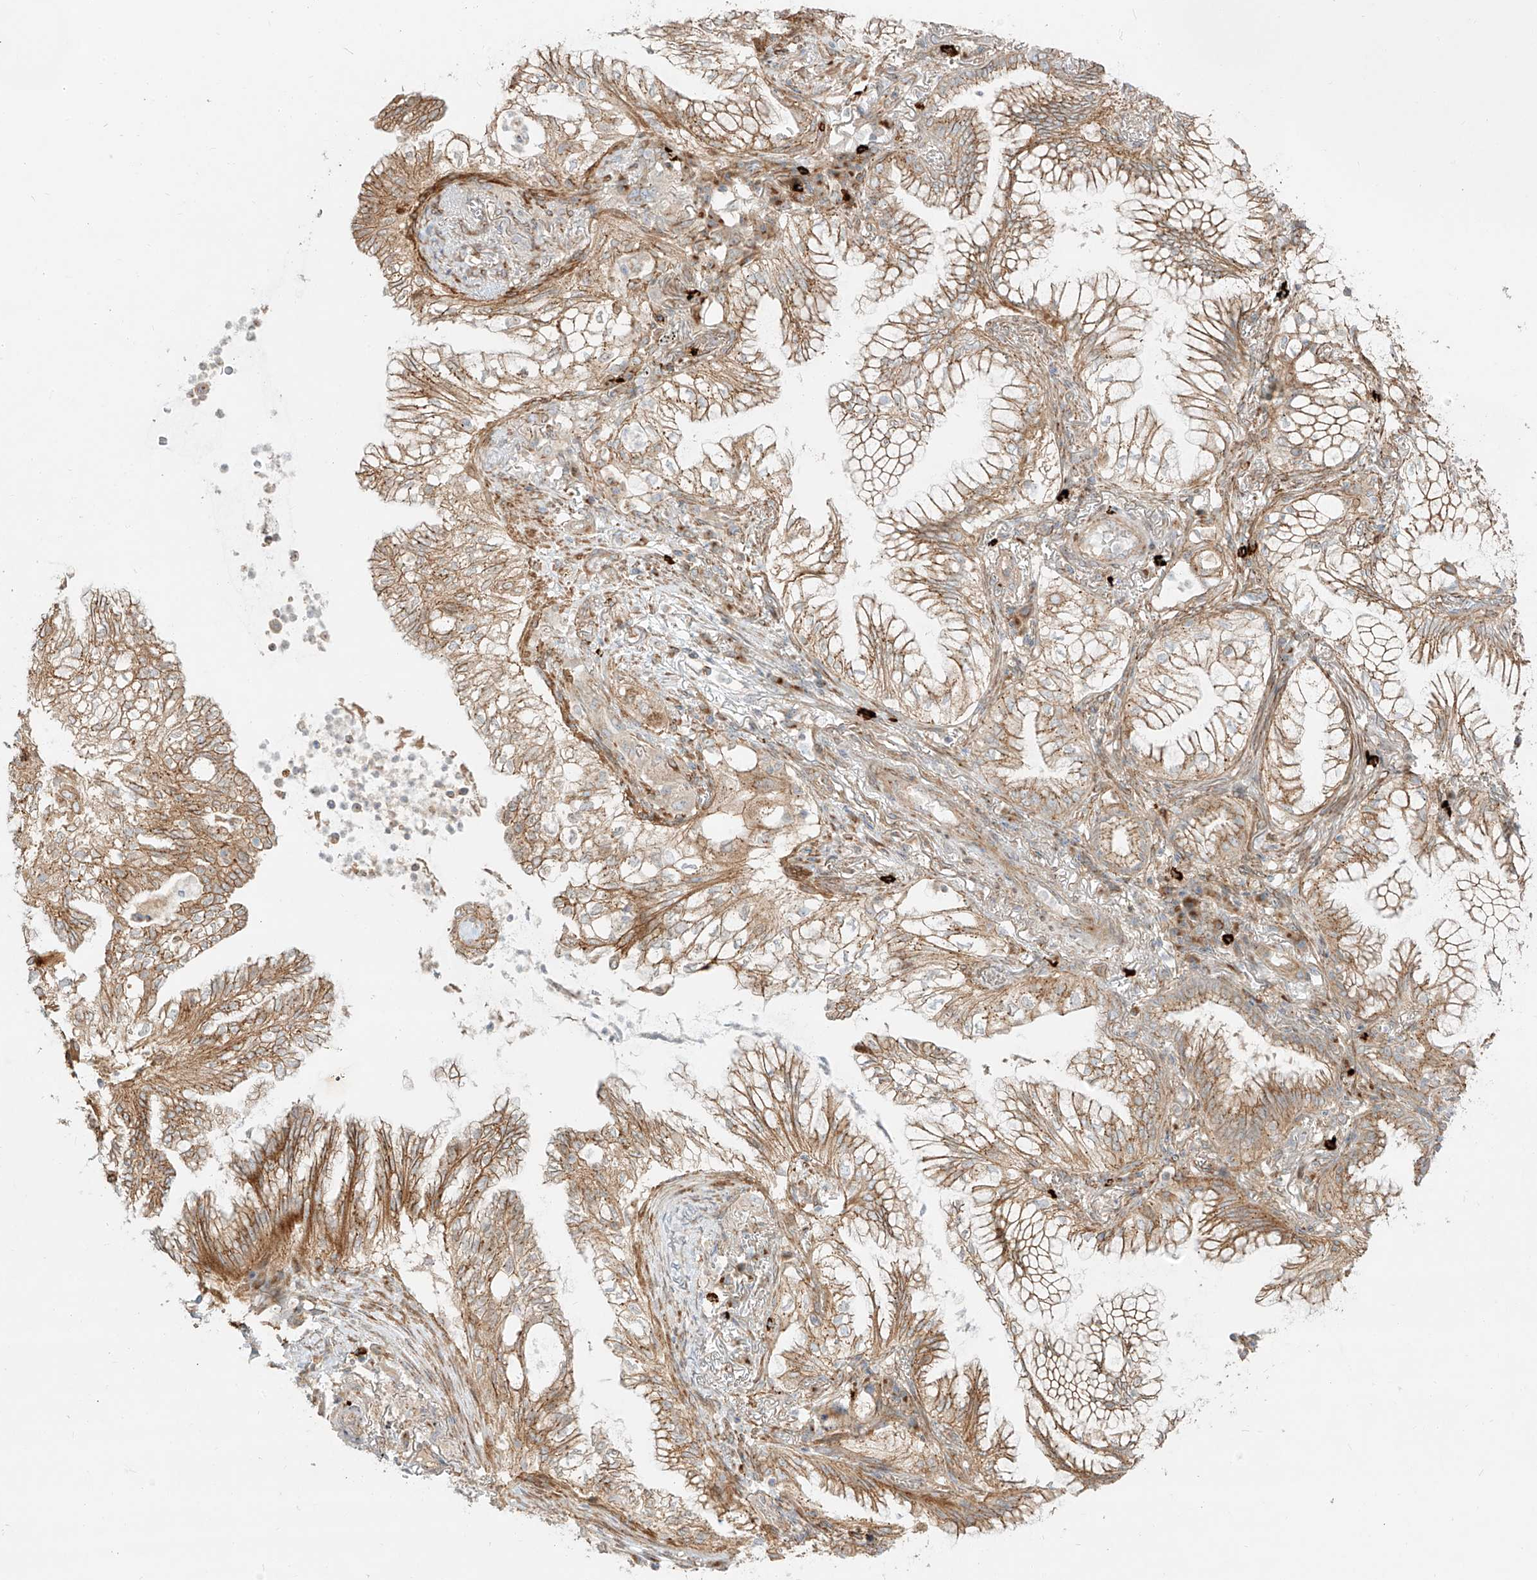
{"staining": {"intensity": "moderate", "quantity": ">75%", "location": "cytoplasmic/membranous"}, "tissue": "lung cancer", "cell_type": "Tumor cells", "image_type": "cancer", "snomed": [{"axis": "morphology", "description": "Adenocarcinoma, NOS"}, {"axis": "topography", "description": "Lung"}], "caption": "Lung adenocarcinoma stained with a protein marker shows moderate staining in tumor cells.", "gene": "ZNF287", "patient": {"sex": "female", "age": 70}}